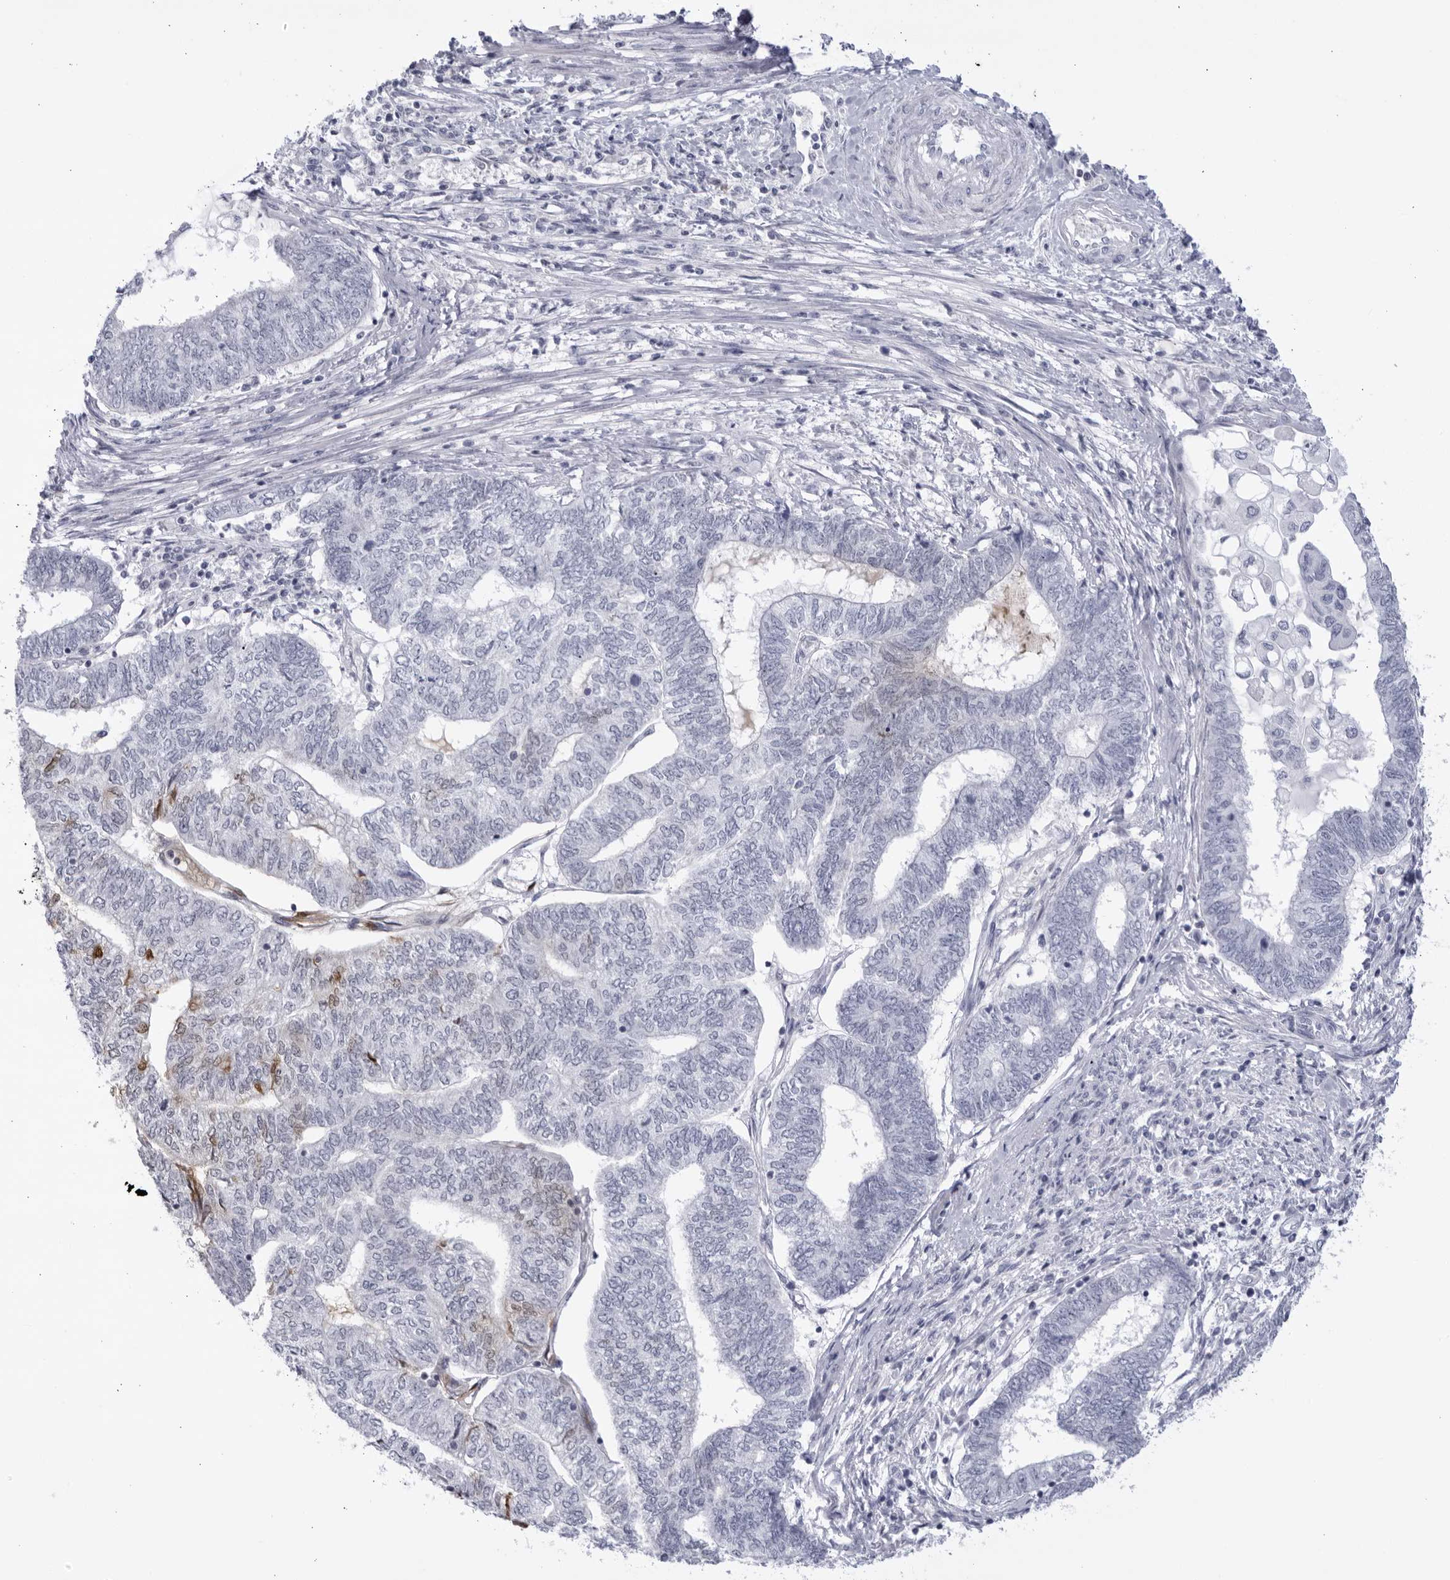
{"staining": {"intensity": "moderate", "quantity": "<25%", "location": "nuclear"}, "tissue": "endometrial cancer", "cell_type": "Tumor cells", "image_type": "cancer", "snomed": [{"axis": "morphology", "description": "Adenocarcinoma, NOS"}, {"axis": "topography", "description": "Uterus"}, {"axis": "topography", "description": "Endometrium"}], "caption": "Tumor cells demonstrate low levels of moderate nuclear staining in about <25% of cells in human endometrial adenocarcinoma.", "gene": "CNBD1", "patient": {"sex": "female", "age": 70}}